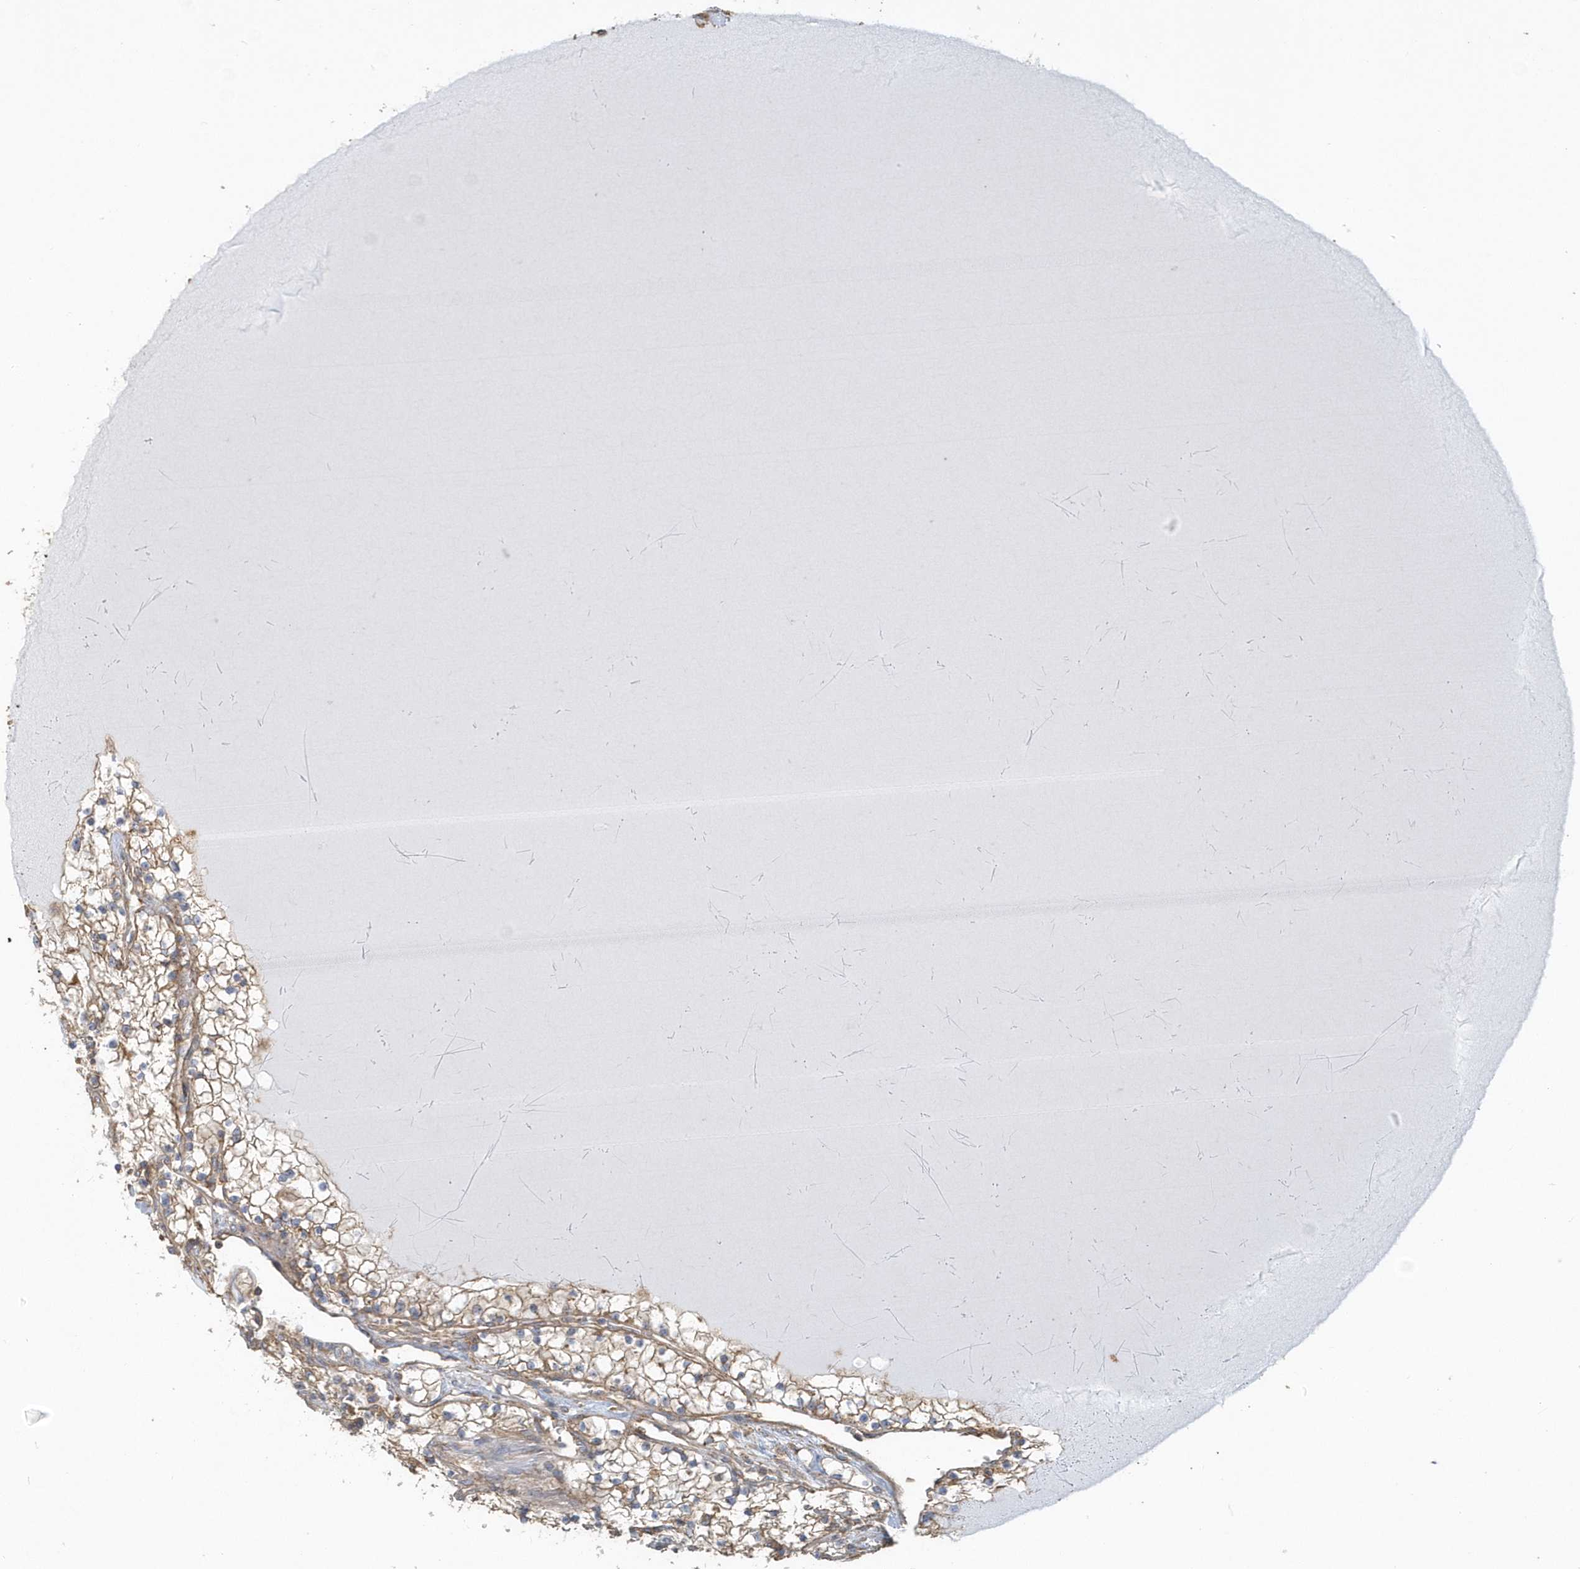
{"staining": {"intensity": "weak", "quantity": ">75%", "location": "cytoplasmic/membranous"}, "tissue": "renal cancer", "cell_type": "Tumor cells", "image_type": "cancer", "snomed": [{"axis": "morphology", "description": "Adenocarcinoma, NOS"}, {"axis": "topography", "description": "Kidney"}], "caption": "This is a photomicrograph of immunohistochemistry staining of adenocarcinoma (renal), which shows weak staining in the cytoplasmic/membranous of tumor cells.", "gene": "TRAIP", "patient": {"sex": "male", "age": 80}}